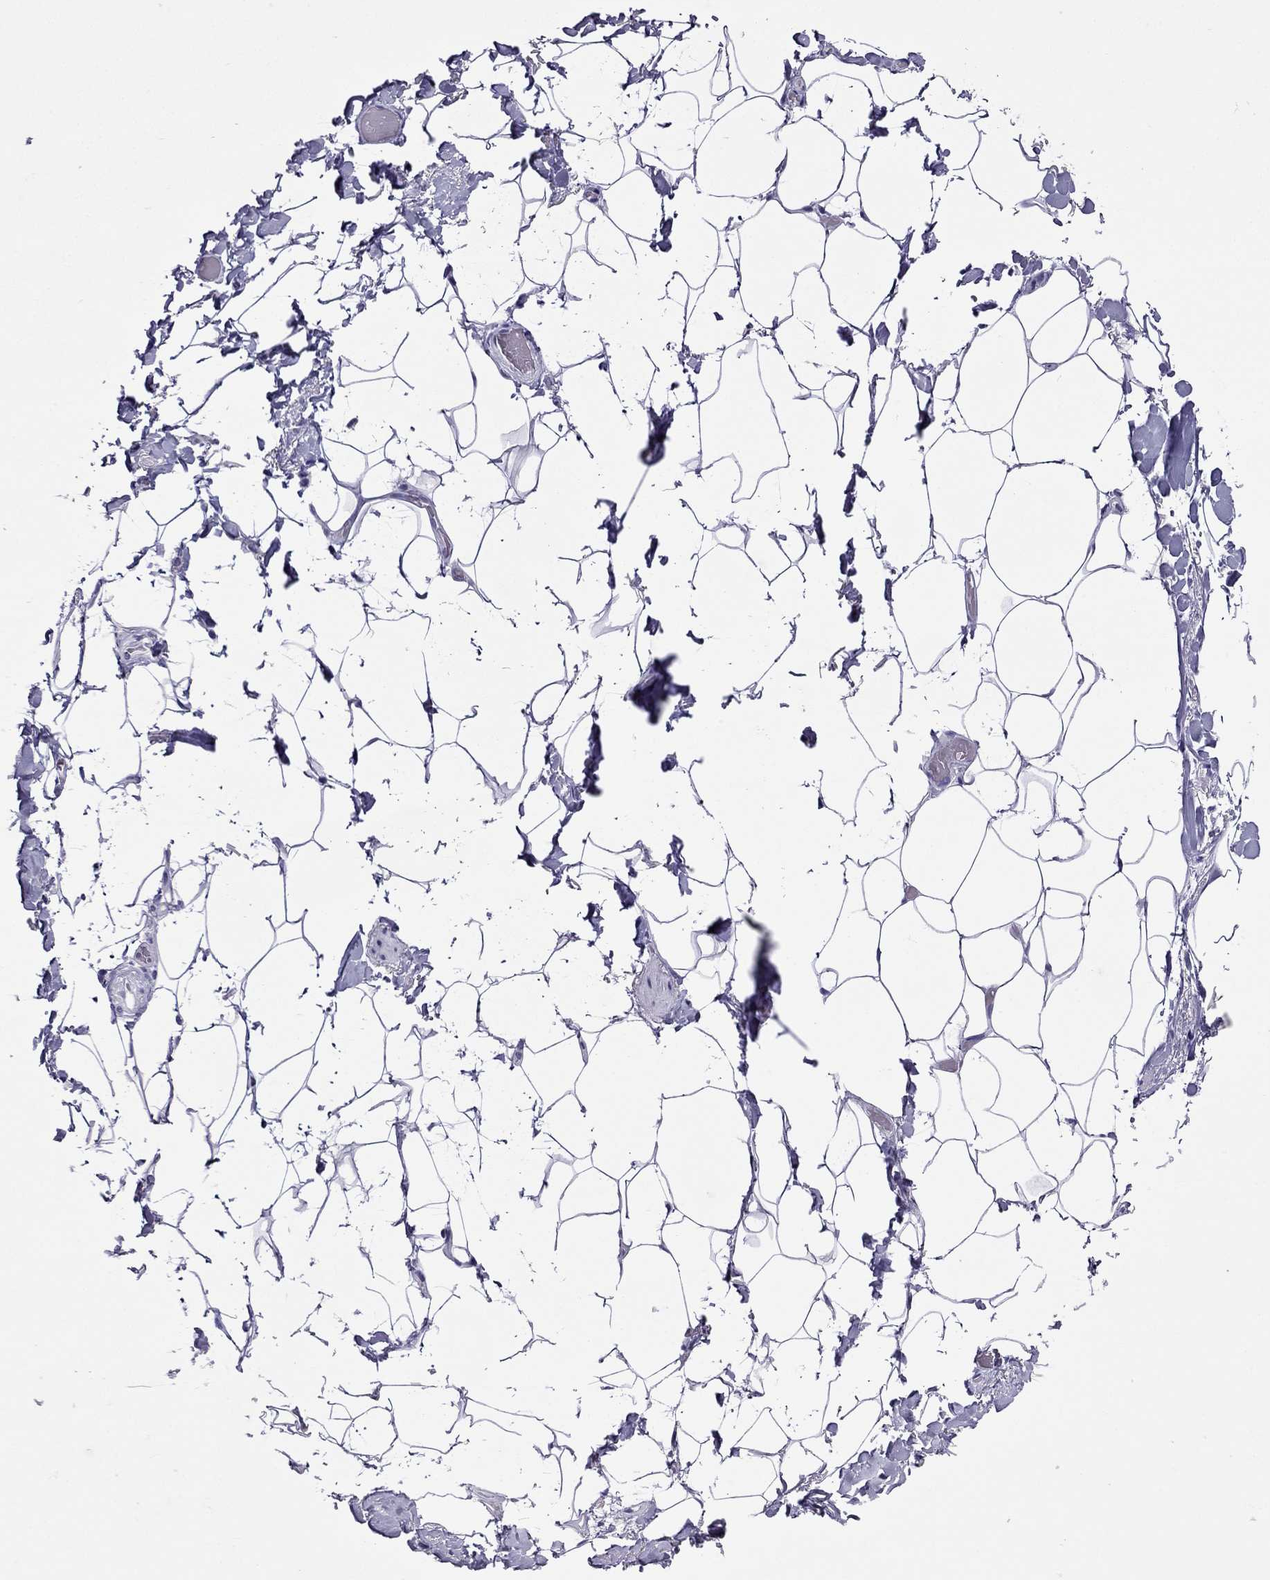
{"staining": {"intensity": "negative", "quantity": "none", "location": "none"}, "tissue": "adipose tissue", "cell_type": "Adipocytes", "image_type": "normal", "snomed": [{"axis": "morphology", "description": "Normal tissue, NOS"}, {"axis": "topography", "description": "Anal"}, {"axis": "topography", "description": "Peripheral nerve tissue"}], "caption": "High power microscopy image of an immunohistochemistry photomicrograph of benign adipose tissue, revealing no significant positivity in adipocytes. Nuclei are stained in blue.", "gene": "SPTBN4", "patient": {"sex": "male", "age": 53}}